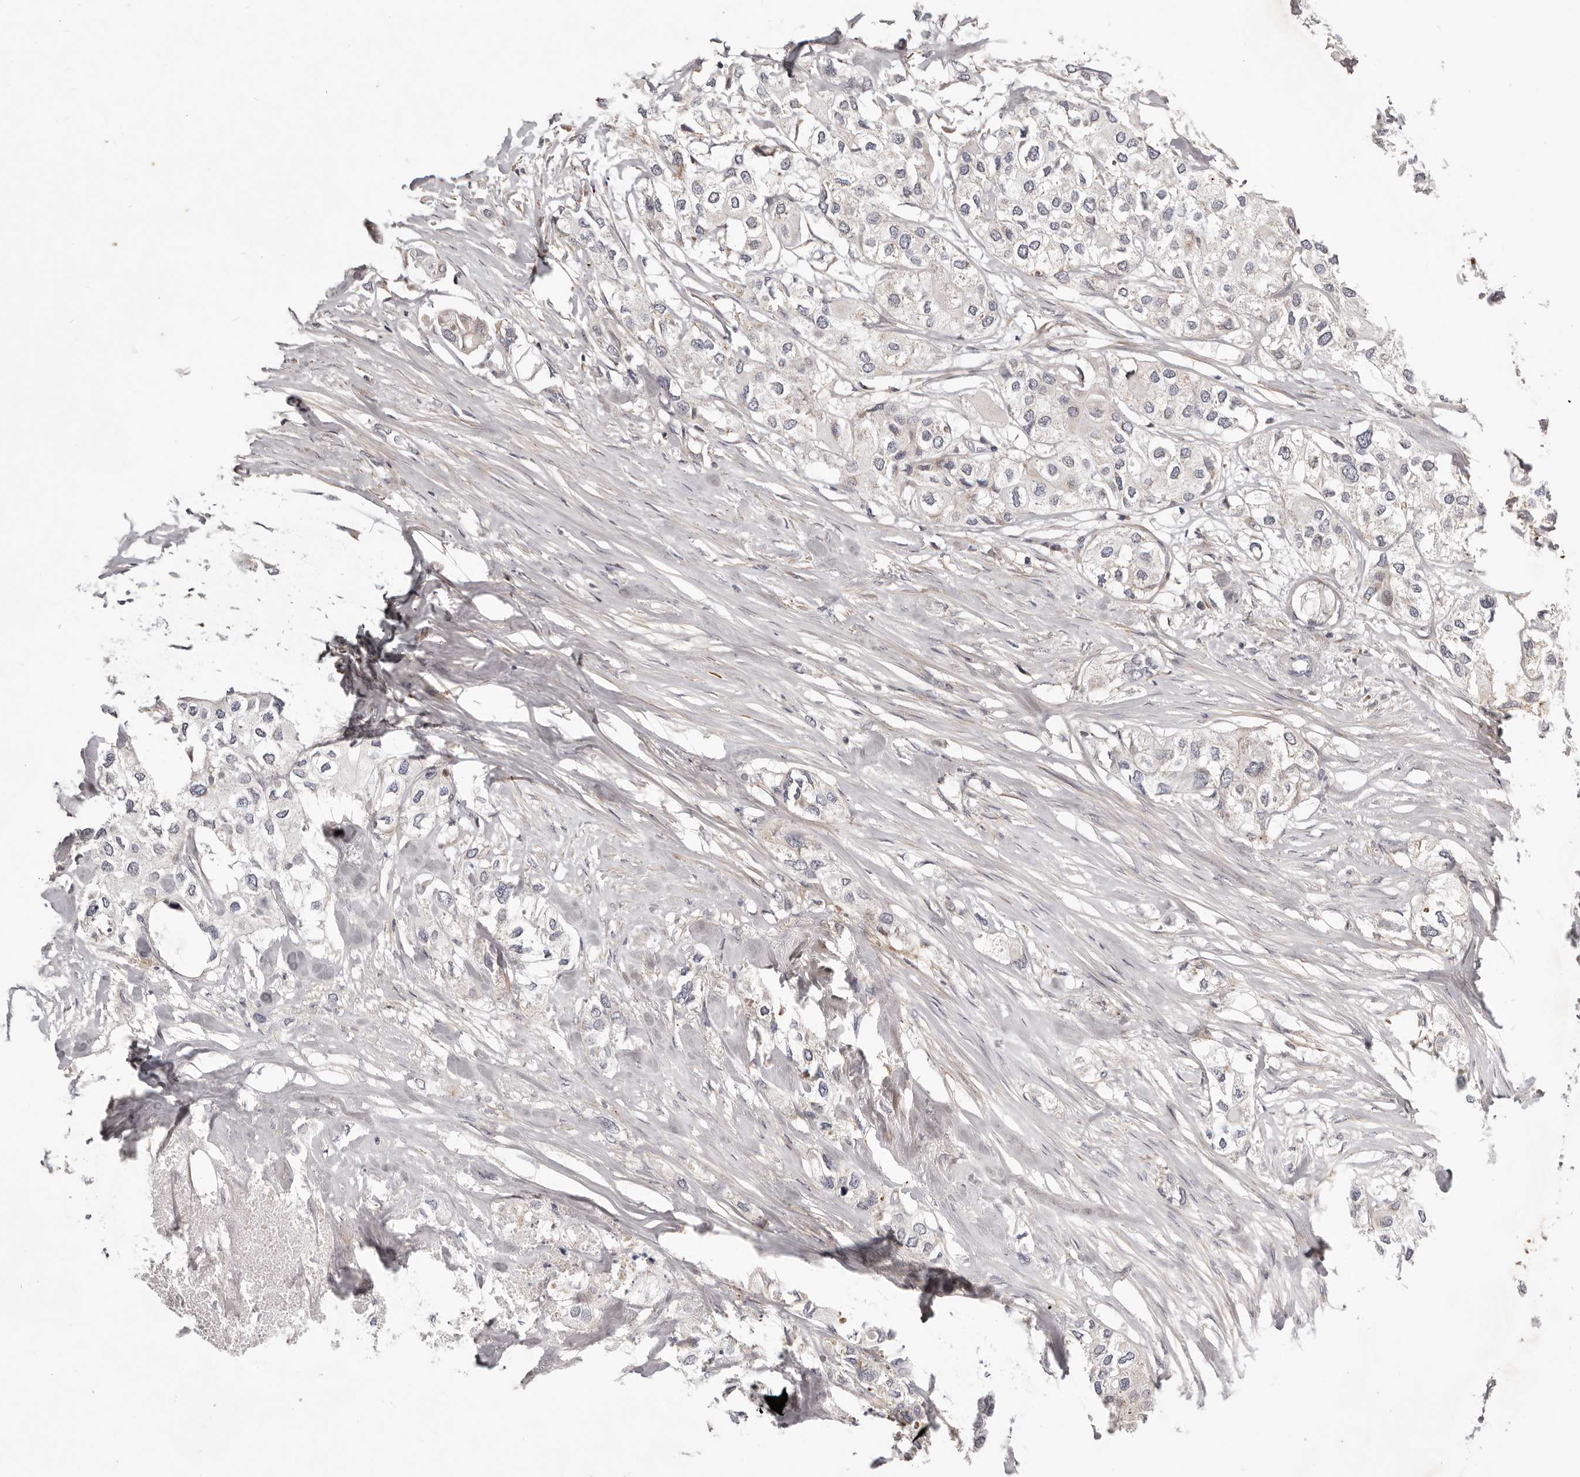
{"staining": {"intensity": "negative", "quantity": "none", "location": "none"}, "tissue": "urothelial cancer", "cell_type": "Tumor cells", "image_type": "cancer", "snomed": [{"axis": "morphology", "description": "Urothelial carcinoma, High grade"}, {"axis": "topography", "description": "Urinary bladder"}], "caption": "Immunohistochemical staining of urothelial cancer demonstrates no significant expression in tumor cells.", "gene": "MRPS10", "patient": {"sex": "male", "age": 64}}